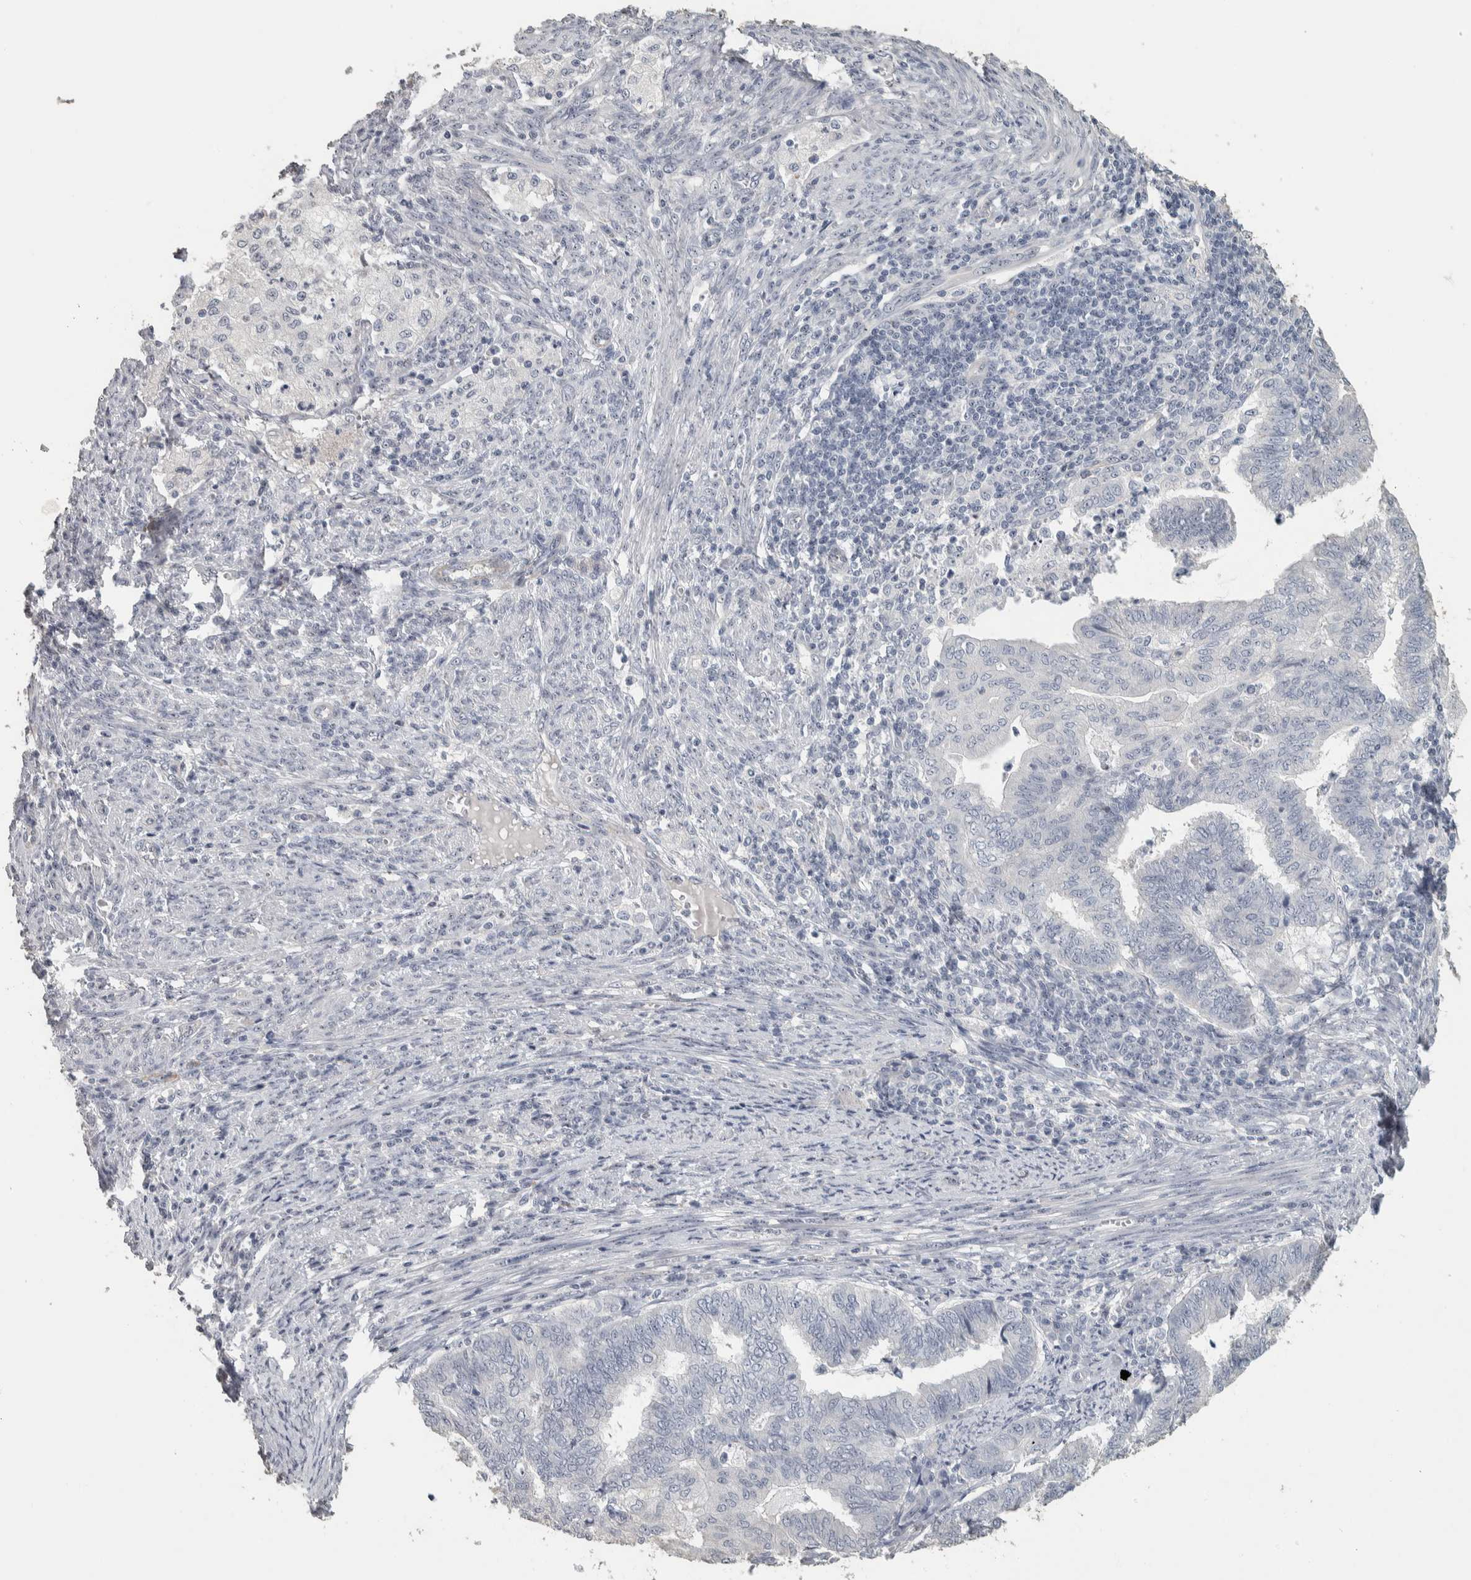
{"staining": {"intensity": "negative", "quantity": "none", "location": "none"}, "tissue": "endometrial cancer", "cell_type": "Tumor cells", "image_type": "cancer", "snomed": [{"axis": "morphology", "description": "Polyp, NOS"}, {"axis": "morphology", "description": "Adenocarcinoma, NOS"}, {"axis": "morphology", "description": "Adenoma, NOS"}, {"axis": "topography", "description": "Endometrium"}], "caption": "An image of human endometrial cancer (adenocarcinoma) is negative for staining in tumor cells.", "gene": "DCAF10", "patient": {"sex": "female", "age": 79}}